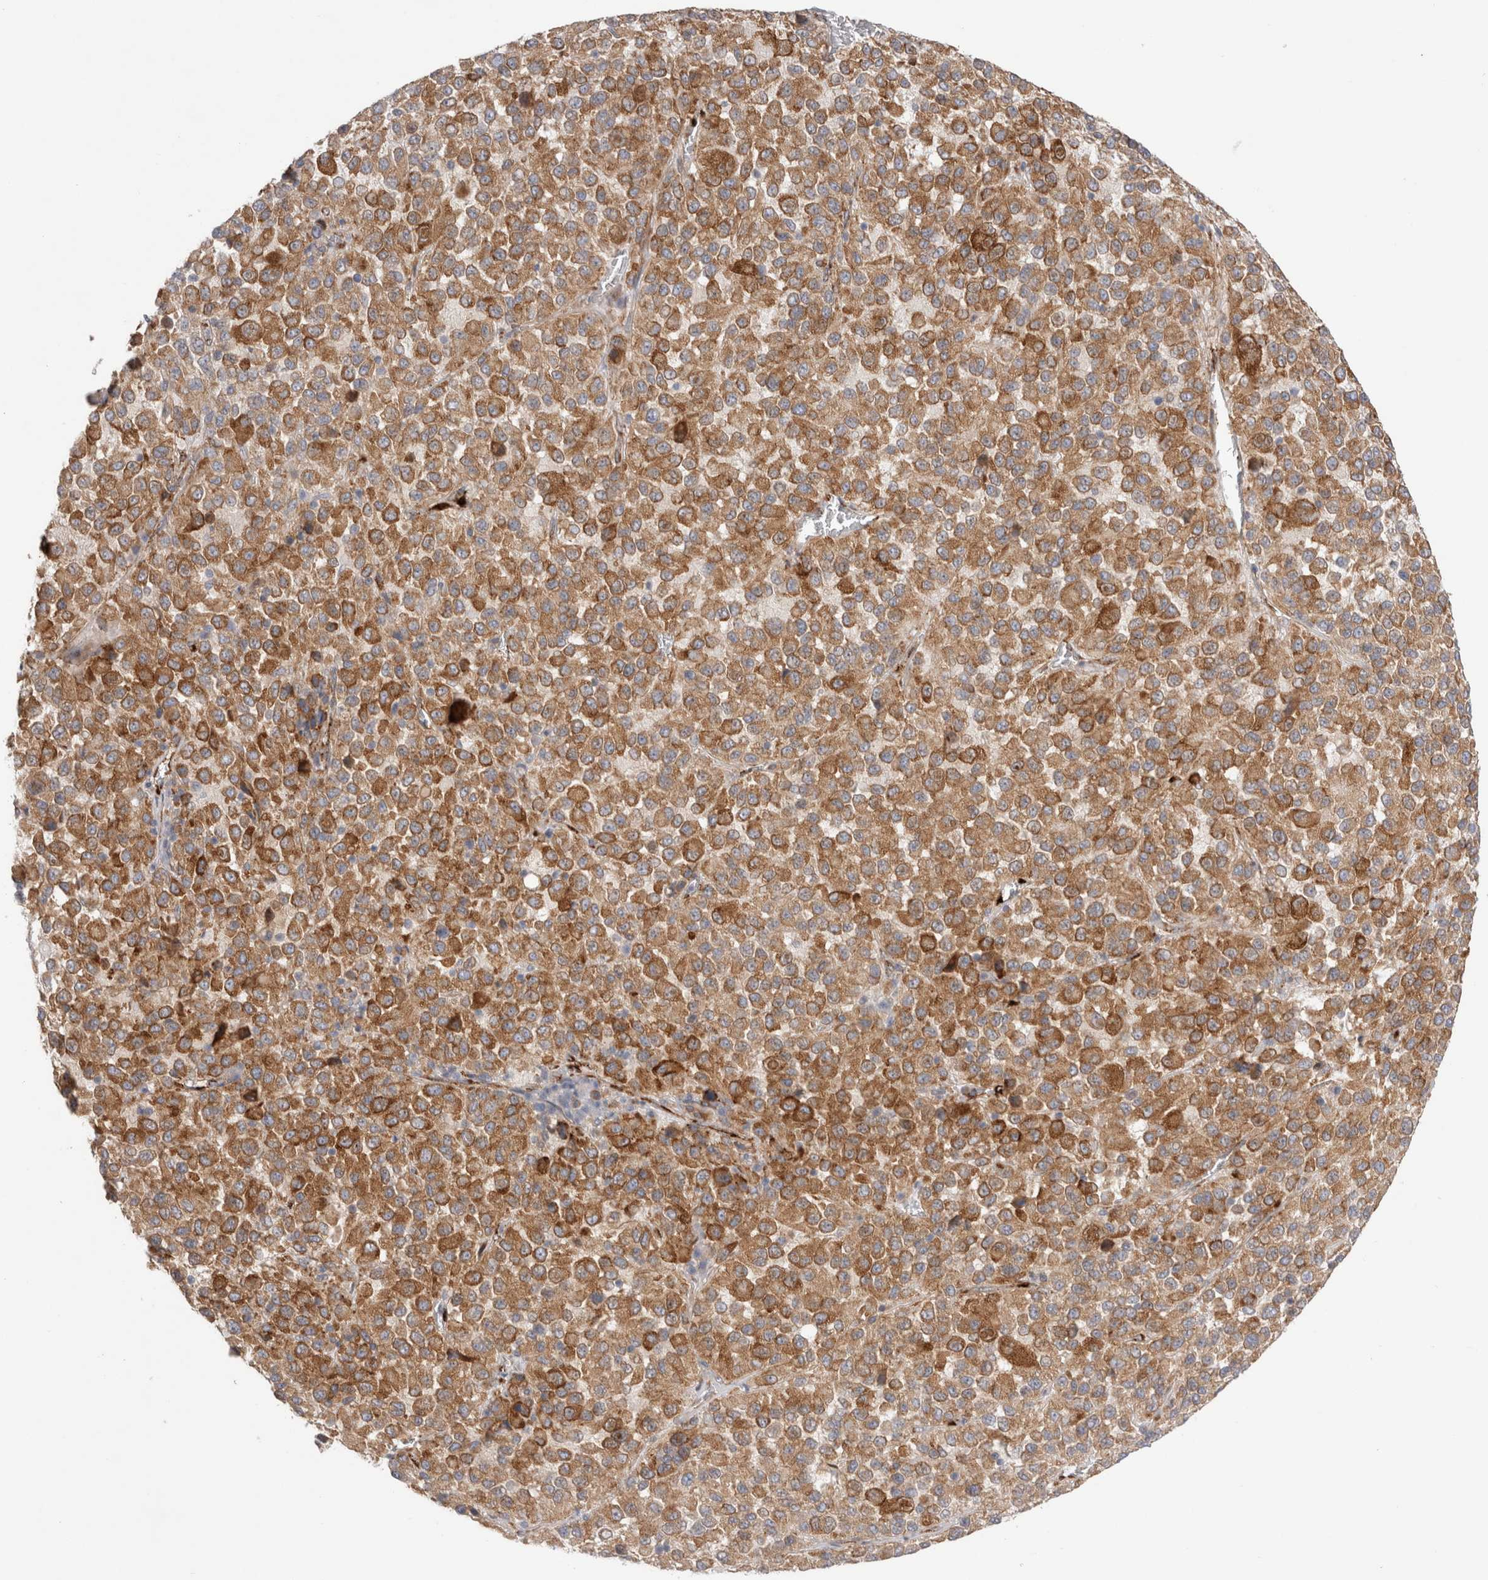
{"staining": {"intensity": "moderate", "quantity": ">75%", "location": "cytoplasmic/membranous"}, "tissue": "melanoma", "cell_type": "Tumor cells", "image_type": "cancer", "snomed": [{"axis": "morphology", "description": "Malignant melanoma, Metastatic site"}, {"axis": "topography", "description": "Lung"}], "caption": "Tumor cells show moderate cytoplasmic/membranous positivity in approximately >75% of cells in malignant melanoma (metastatic site). (IHC, brightfield microscopy, high magnification).", "gene": "CNPY4", "patient": {"sex": "male", "age": 64}}